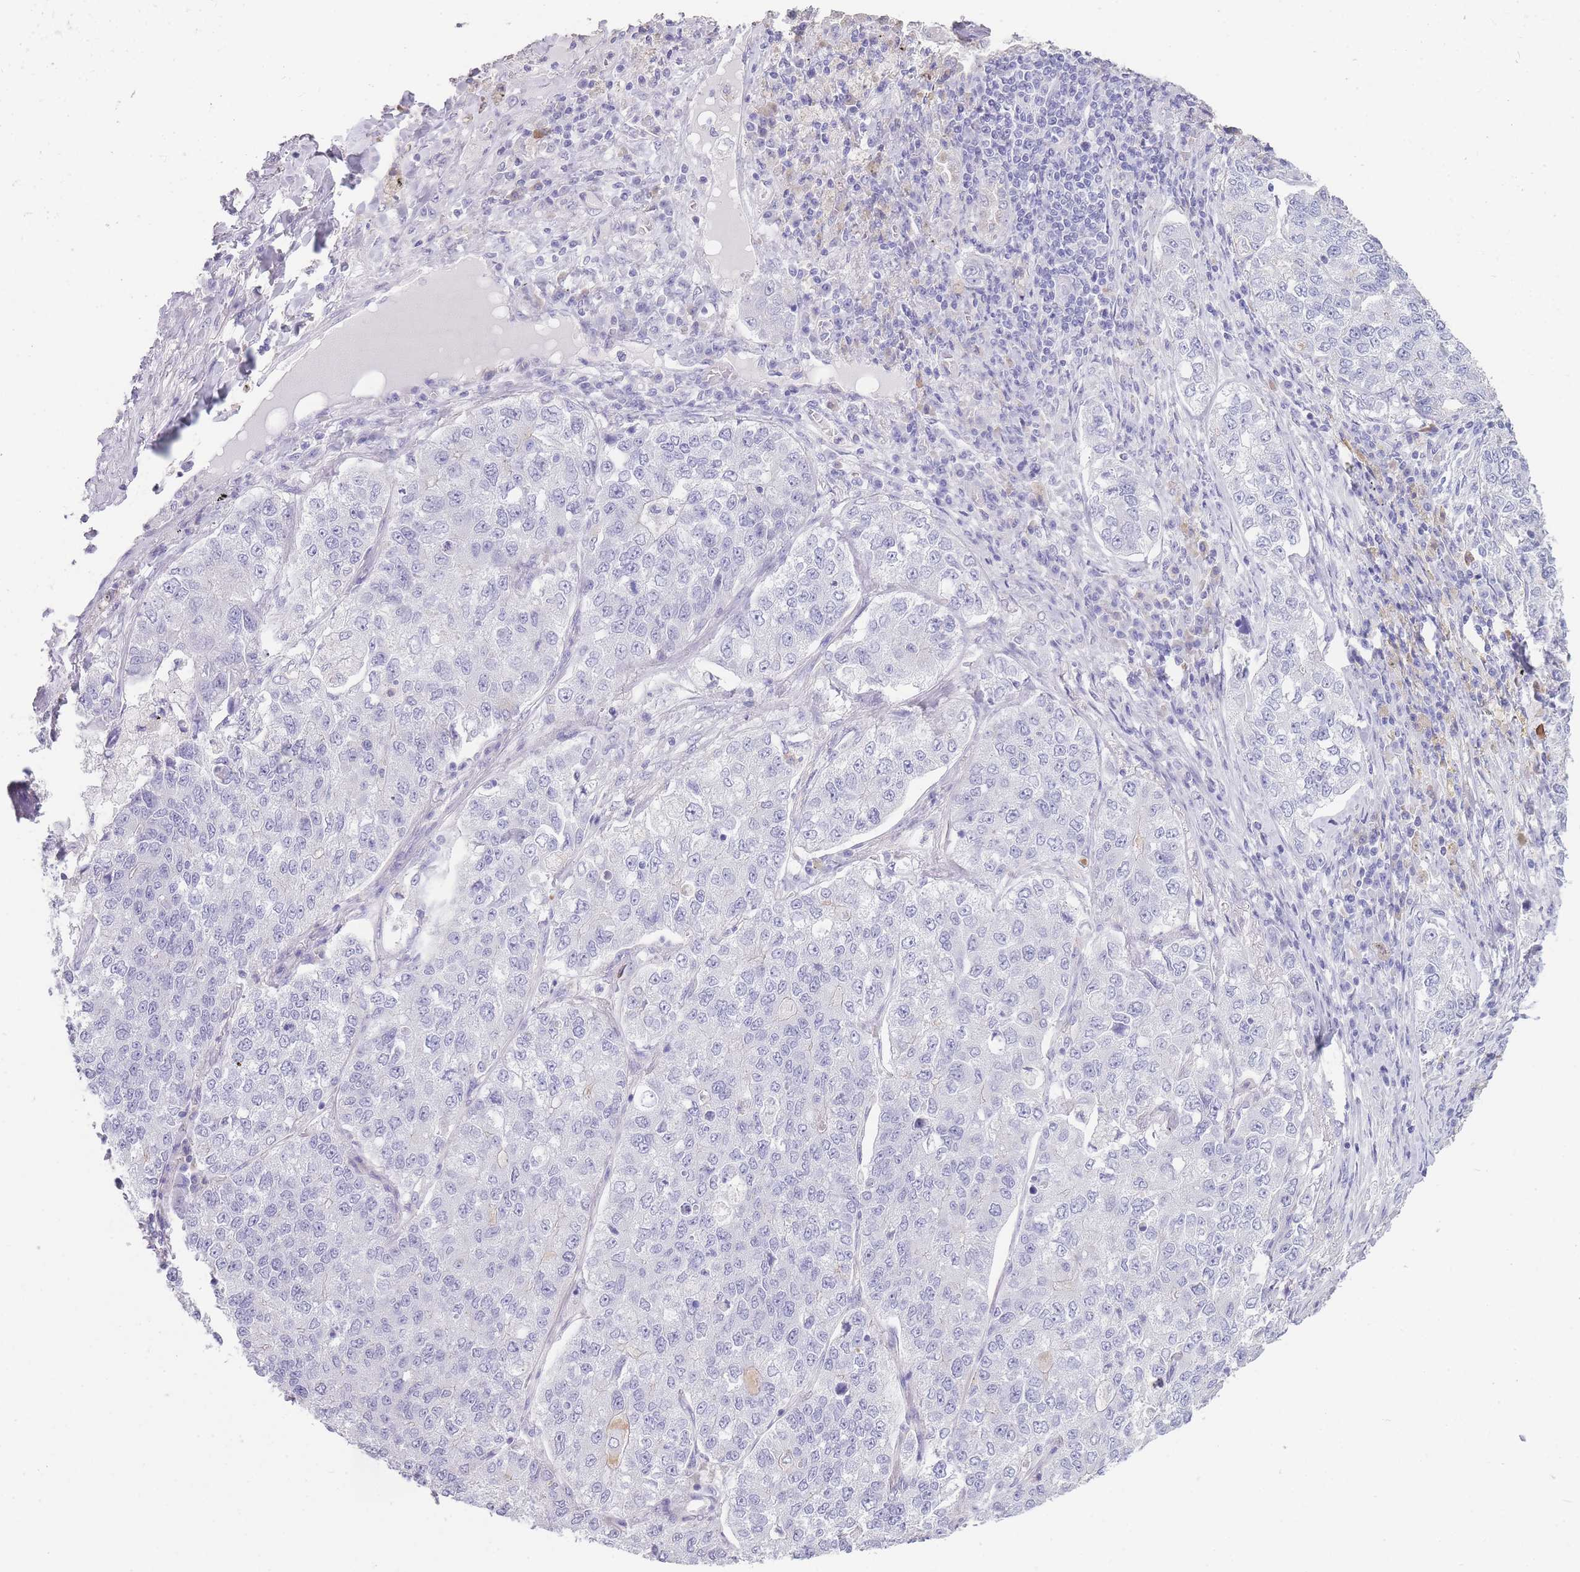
{"staining": {"intensity": "negative", "quantity": "none", "location": "none"}, "tissue": "lung cancer", "cell_type": "Tumor cells", "image_type": "cancer", "snomed": [{"axis": "morphology", "description": "Adenocarcinoma, NOS"}, {"axis": "topography", "description": "Lung"}], "caption": "Photomicrograph shows no protein staining in tumor cells of lung cancer (adenocarcinoma) tissue.", "gene": "DCANP1", "patient": {"sex": "male", "age": 49}}